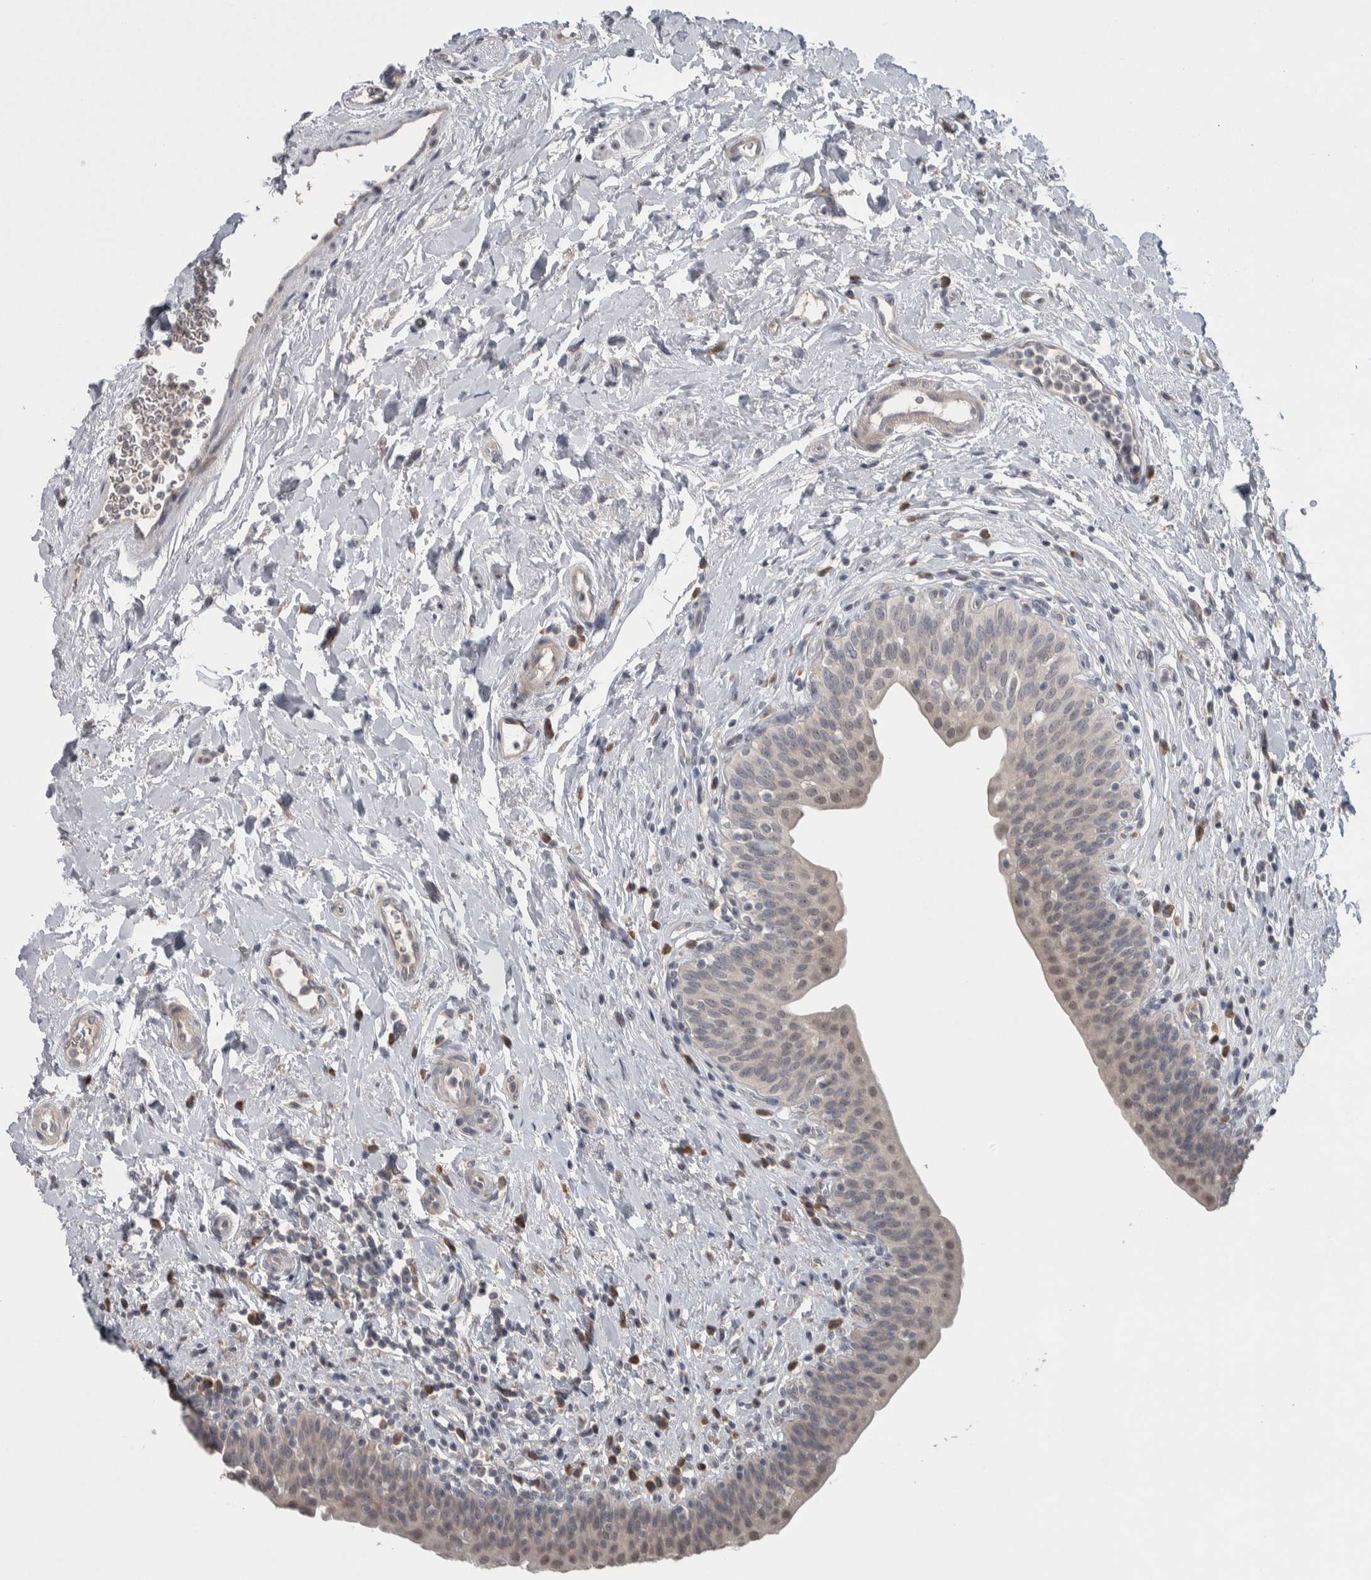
{"staining": {"intensity": "weak", "quantity": "25%-75%", "location": "cytoplasmic/membranous"}, "tissue": "urinary bladder", "cell_type": "Urothelial cells", "image_type": "normal", "snomed": [{"axis": "morphology", "description": "Normal tissue, NOS"}, {"axis": "topography", "description": "Urinary bladder"}], "caption": "The image demonstrates staining of normal urinary bladder, revealing weak cytoplasmic/membranous protein staining (brown color) within urothelial cells.", "gene": "CUL2", "patient": {"sex": "male", "age": 83}}